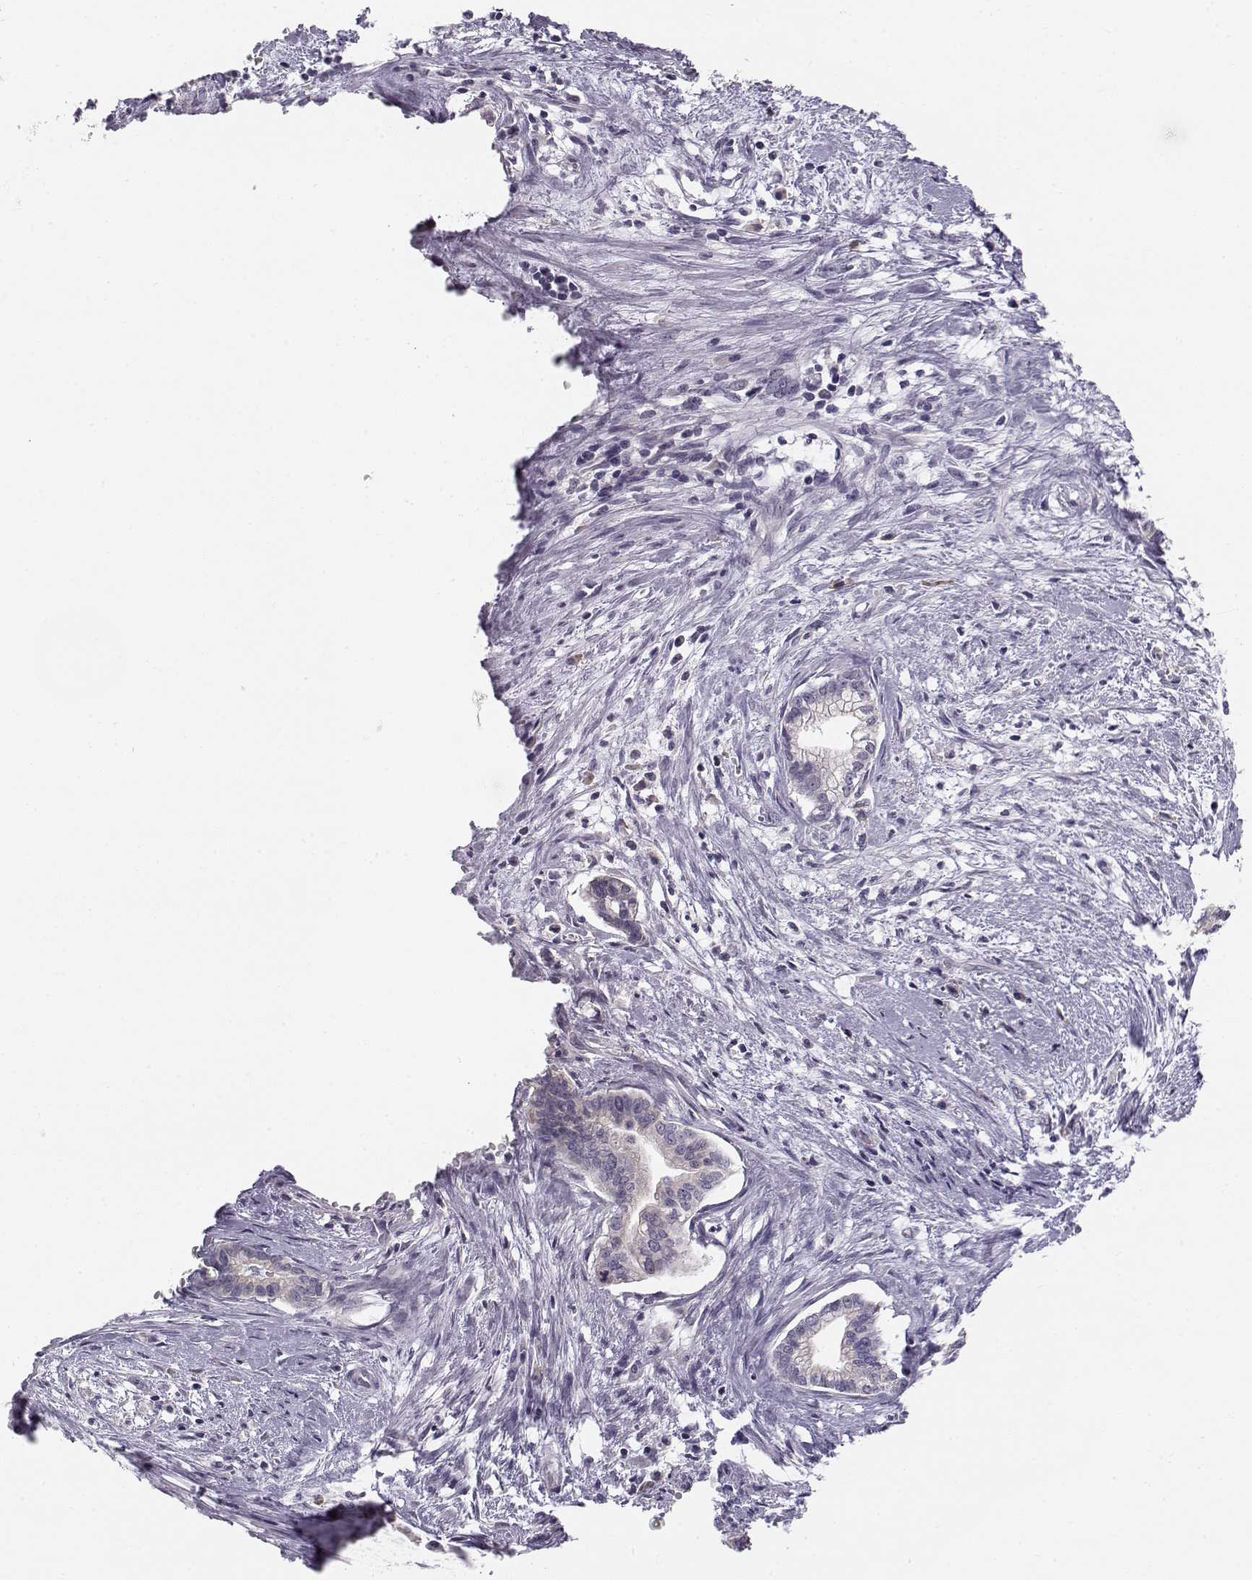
{"staining": {"intensity": "weak", "quantity": ">75%", "location": "cytoplasmic/membranous"}, "tissue": "cervical cancer", "cell_type": "Tumor cells", "image_type": "cancer", "snomed": [{"axis": "morphology", "description": "Adenocarcinoma, NOS"}, {"axis": "topography", "description": "Cervix"}], "caption": "A brown stain highlights weak cytoplasmic/membranous expression of a protein in human cervical adenocarcinoma tumor cells. The staining was performed using DAB (3,3'-diaminobenzidine), with brown indicating positive protein expression. Nuclei are stained blue with hematoxylin.", "gene": "ACSL6", "patient": {"sex": "female", "age": 62}}